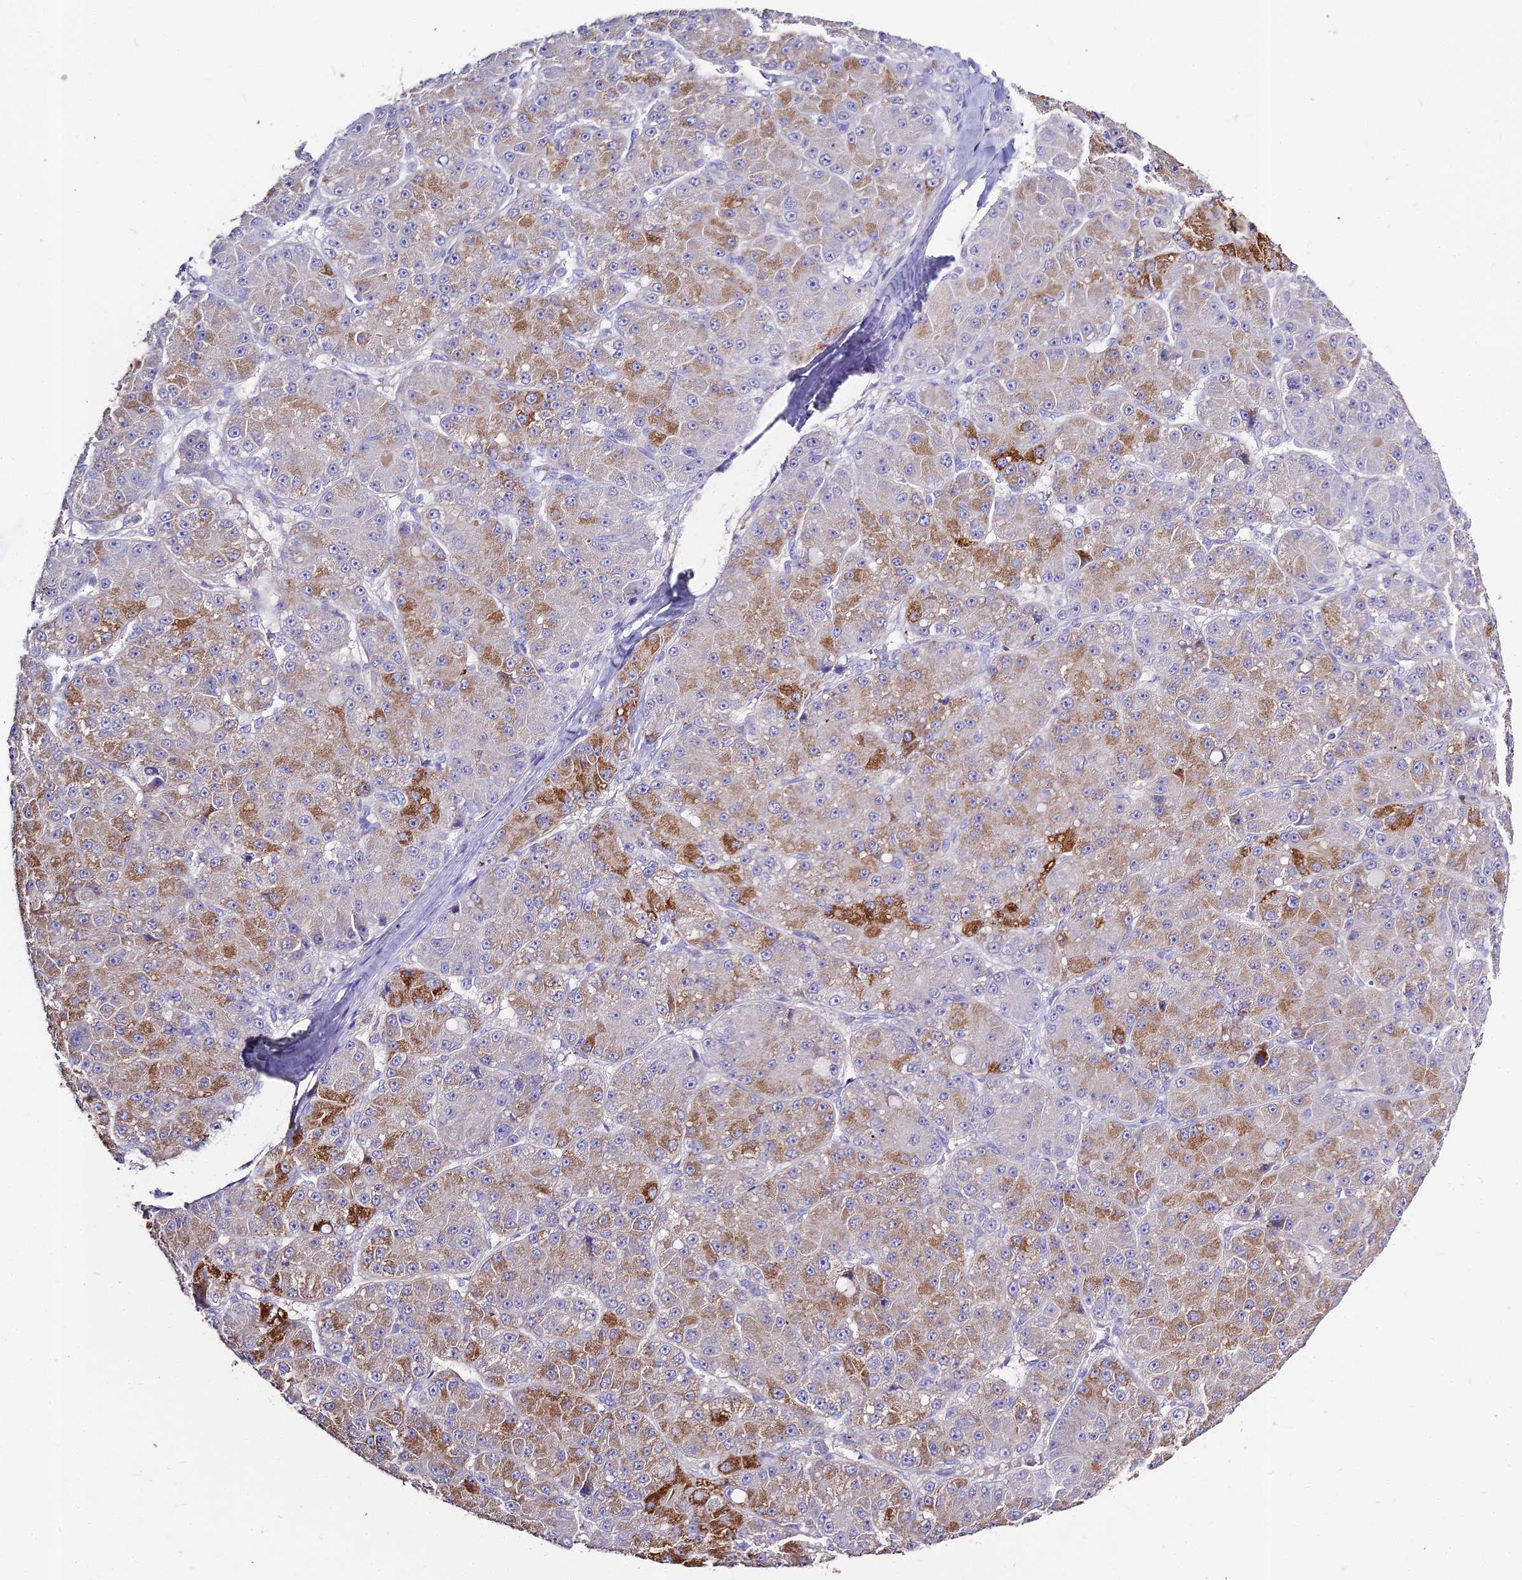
{"staining": {"intensity": "moderate", "quantity": "25%-75%", "location": "cytoplasmic/membranous"}, "tissue": "liver cancer", "cell_type": "Tumor cells", "image_type": "cancer", "snomed": [{"axis": "morphology", "description": "Carcinoma, Hepatocellular, NOS"}, {"axis": "topography", "description": "Liver"}], "caption": "Moderate cytoplasmic/membranous expression for a protein is present in approximately 25%-75% of tumor cells of hepatocellular carcinoma (liver) using immunohistochemistry (IHC).", "gene": "GLYAT", "patient": {"sex": "male", "age": 67}}